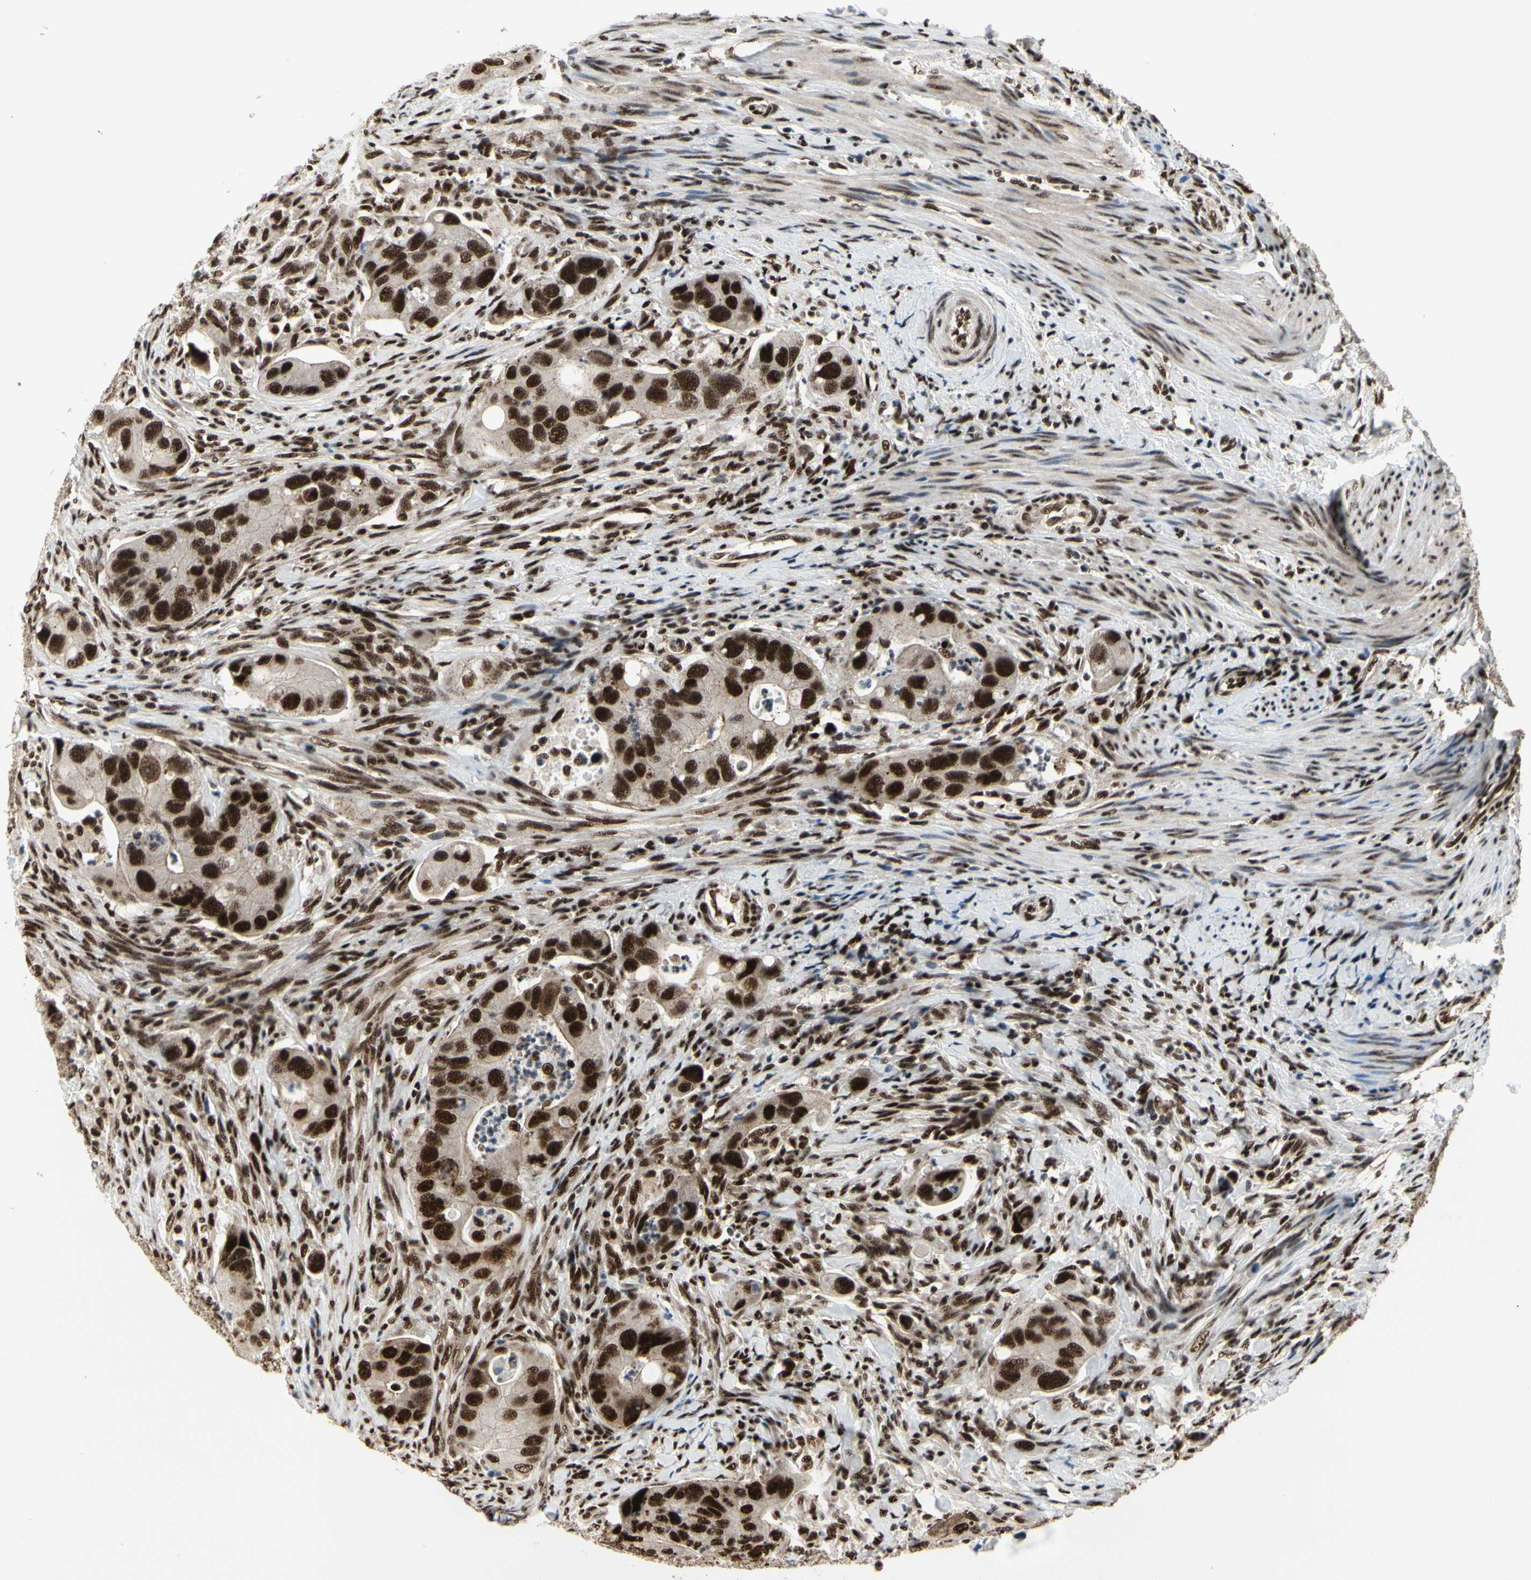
{"staining": {"intensity": "strong", "quantity": ">75%", "location": "nuclear"}, "tissue": "colorectal cancer", "cell_type": "Tumor cells", "image_type": "cancer", "snomed": [{"axis": "morphology", "description": "Adenocarcinoma, NOS"}, {"axis": "topography", "description": "Rectum"}], "caption": "Human colorectal cancer stained for a protein (brown) shows strong nuclear positive positivity in approximately >75% of tumor cells.", "gene": "SRSF11", "patient": {"sex": "female", "age": 57}}